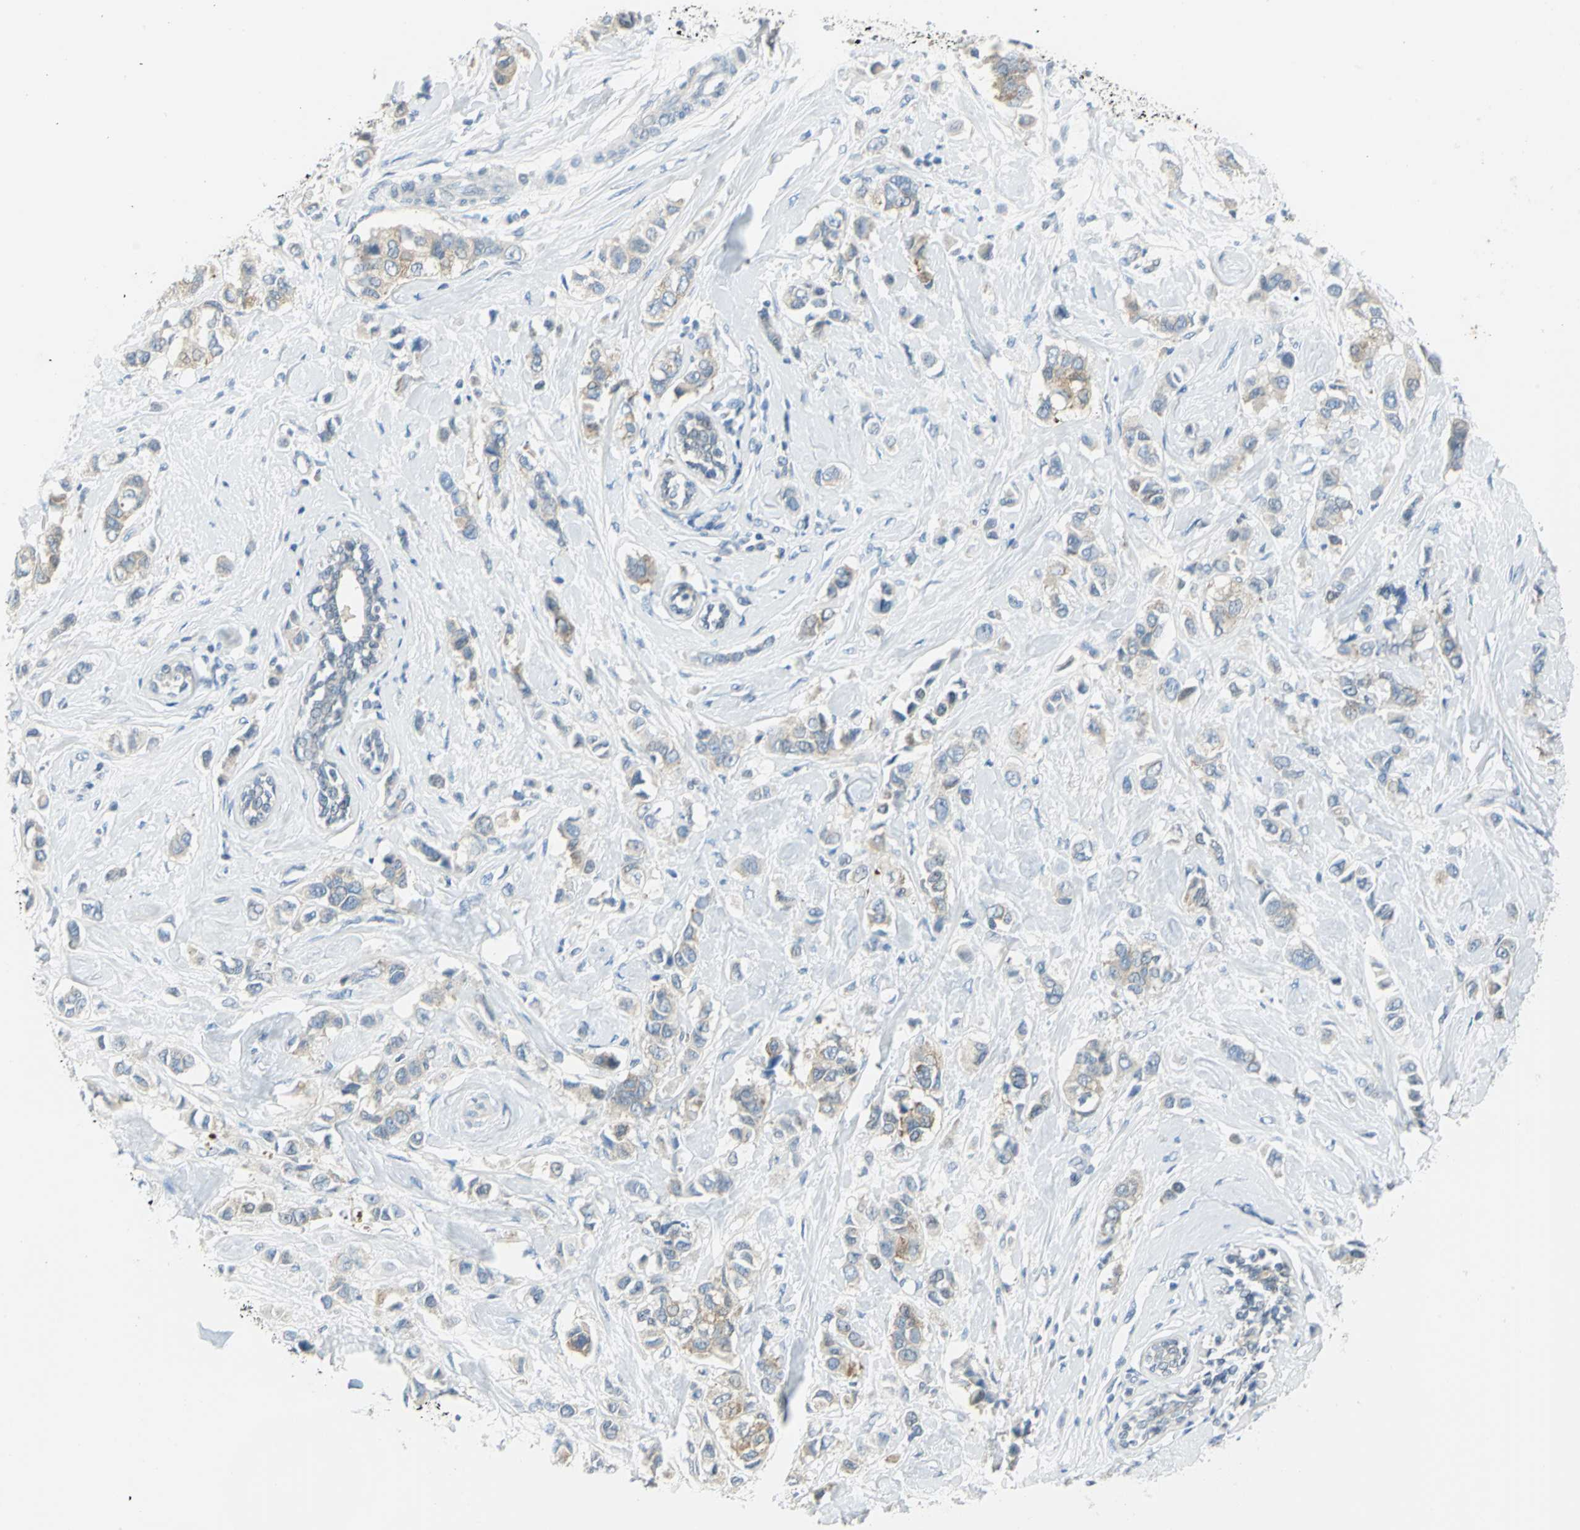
{"staining": {"intensity": "weak", "quantity": ">75%", "location": "cytoplasmic/membranous"}, "tissue": "breast cancer", "cell_type": "Tumor cells", "image_type": "cancer", "snomed": [{"axis": "morphology", "description": "Duct carcinoma"}, {"axis": "topography", "description": "Breast"}], "caption": "Breast cancer stained for a protein (brown) demonstrates weak cytoplasmic/membranous positive positivity in about >75% of tumor cells.", "gene": "ALDOA", "patient": {"sex": "female", "age": 50}}